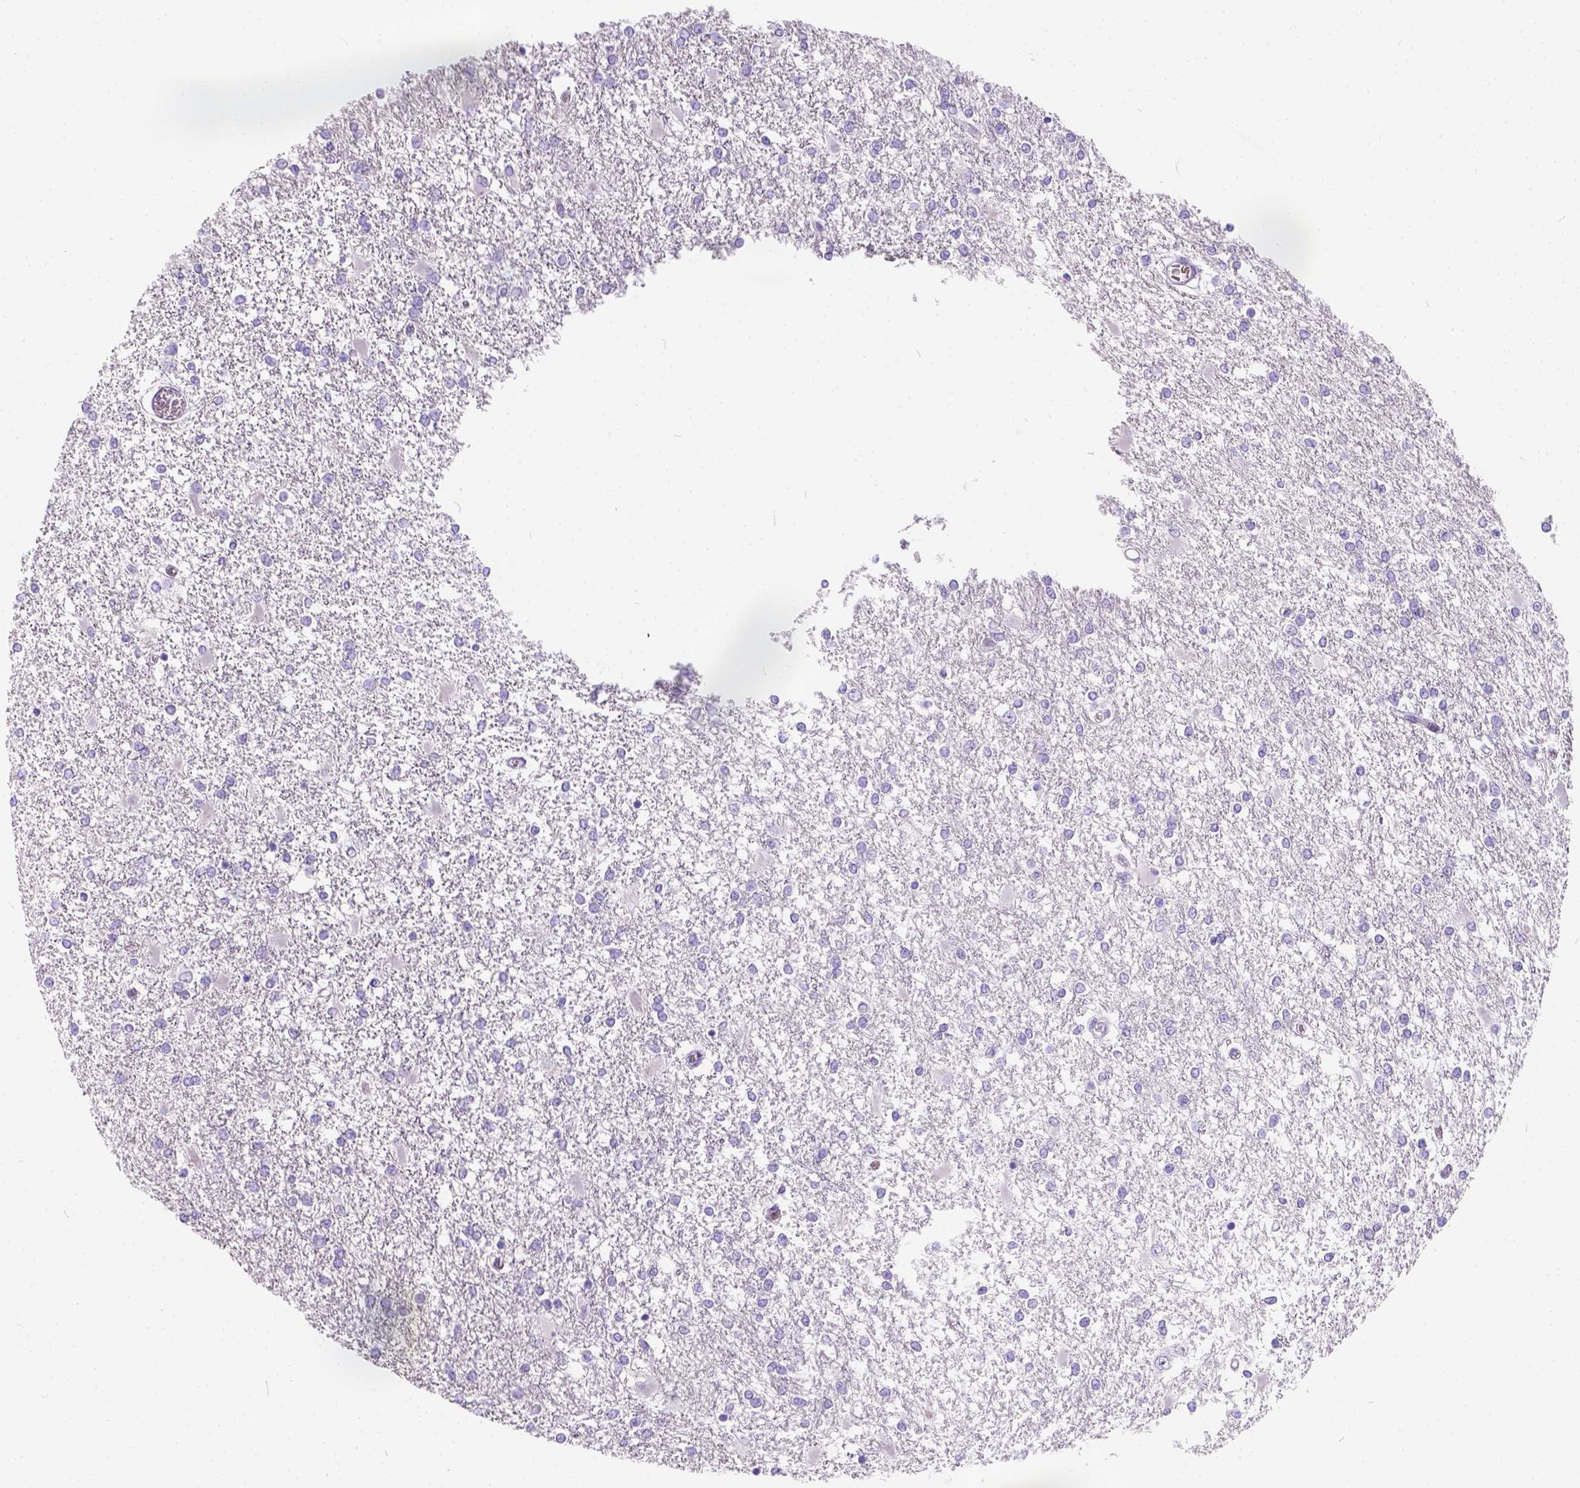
{"staining": {"intensity": "negative", "quantity": "none", "location": "none"}, "tissue": "glioma", "cell_type": "Tumor cells", "image_type": "cancer", "snomed": [{"axis": "morphology", "description": "Glioma, malignant, High grade"}, {"axis": "topography", "description": "Cerebral cortex"}], "caption": "Malignant high-grade glioma was stained to show a protein in brown. There is no significant expression in tumor cells.", "gene": "PHF7", "patient": {"sex": "male", "age": 79}}